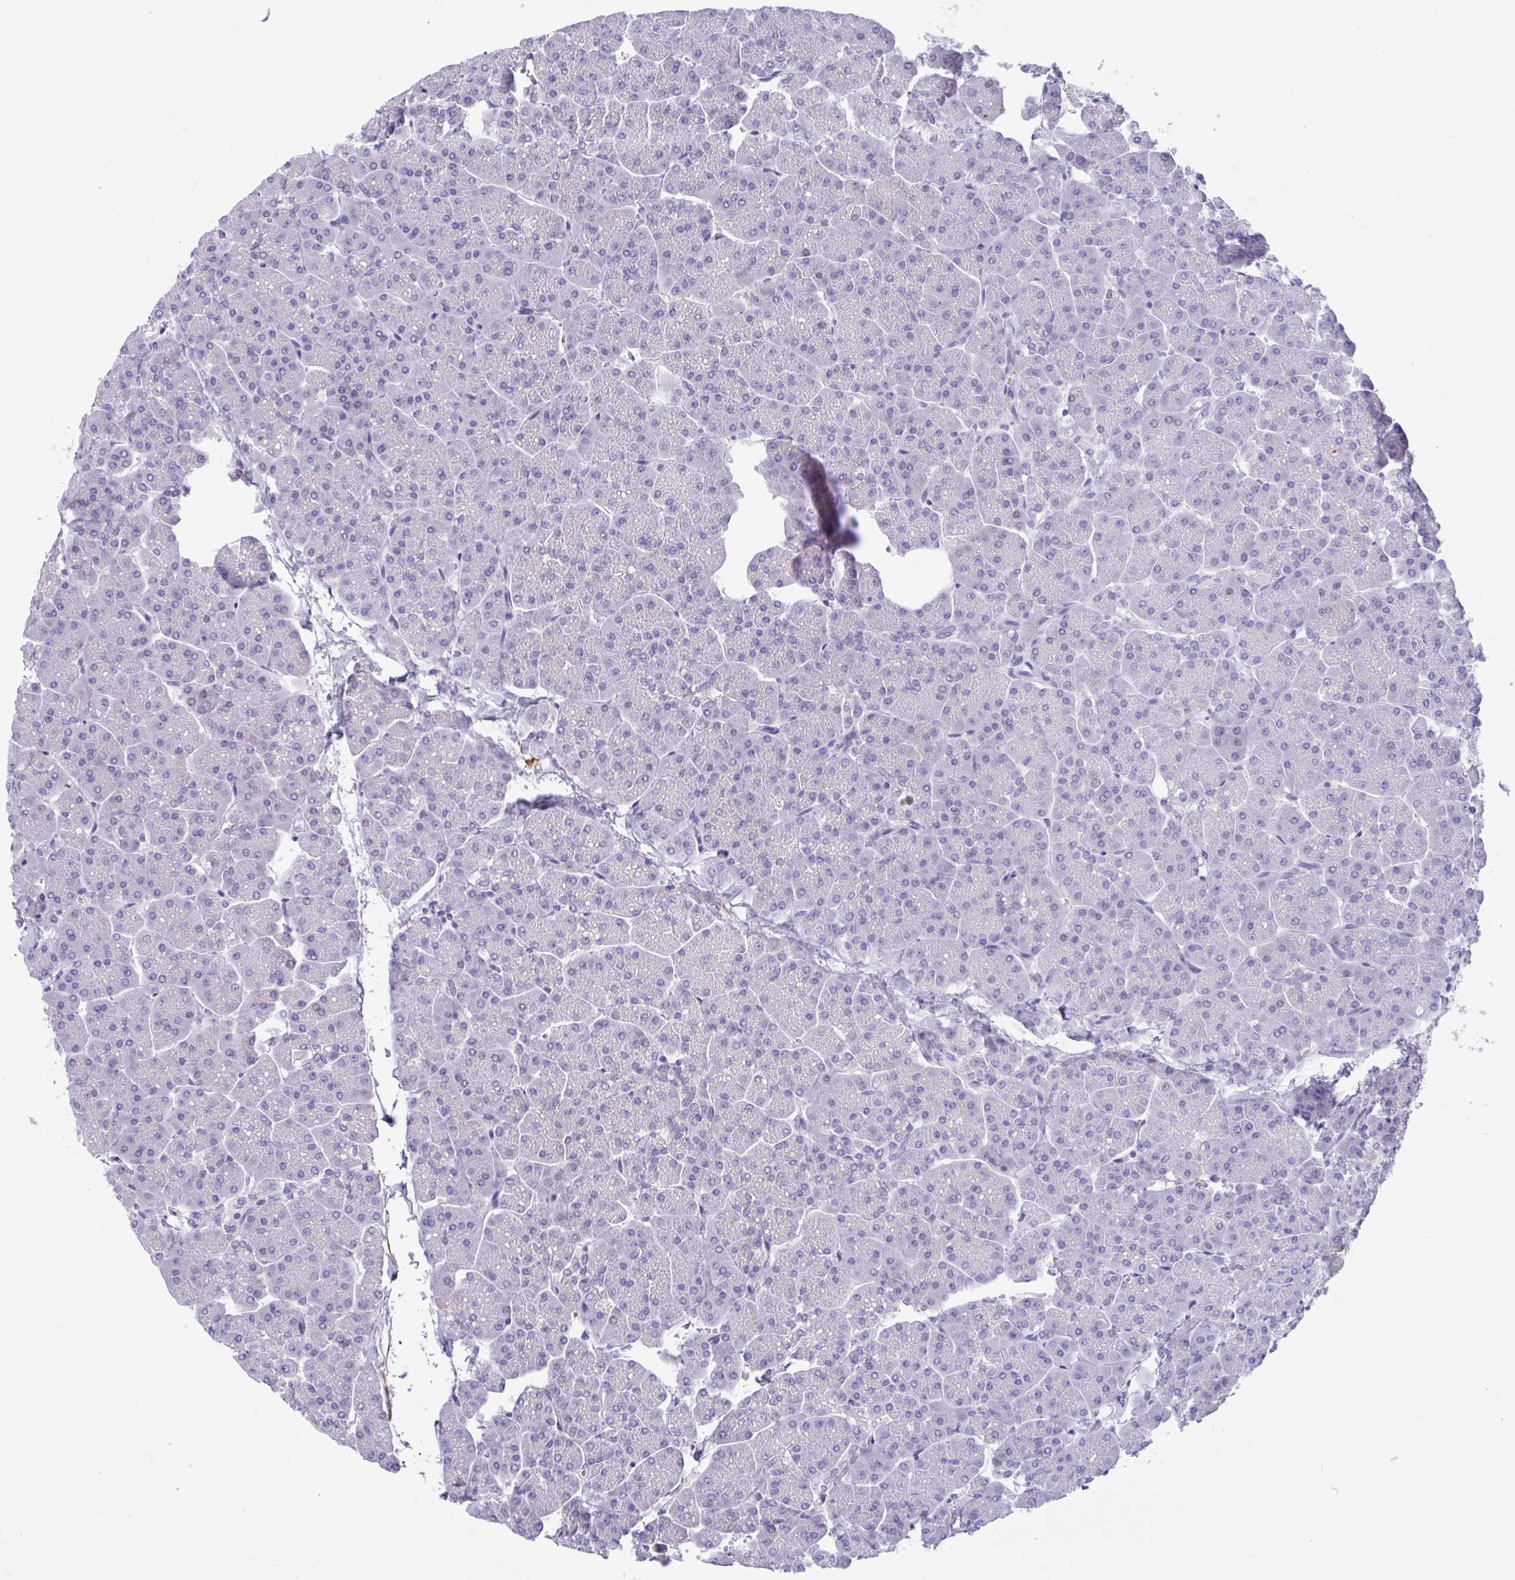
{"staining": {"intensity": "moderate", "quantity": "<25%", "location": "cytoplasmic/membranous"}, "tissue": "pancreas", "cell_type": "Exocrine glandular cells", "image_type": "normal", "snomed": [{"axis": "morphology", "description": "Normal tissue, NOS"}, {"axis": "topography", "description": "Pancreas"}, {"axis": "topography", "description": "Peripheral nerve tissue"}], "caption": "DAB (3,3'-diaminobenzidine) immunohistochemical staining of unremarkable human pancreas shows moderate cytoplasmic/membranous protein staining in about <25% of exocrine glandular cells. (Brightfield microscopy of DAB IHC at high magnification).", "gene": "FBXL20", "patient": {"sex": "male", "age": 54}}